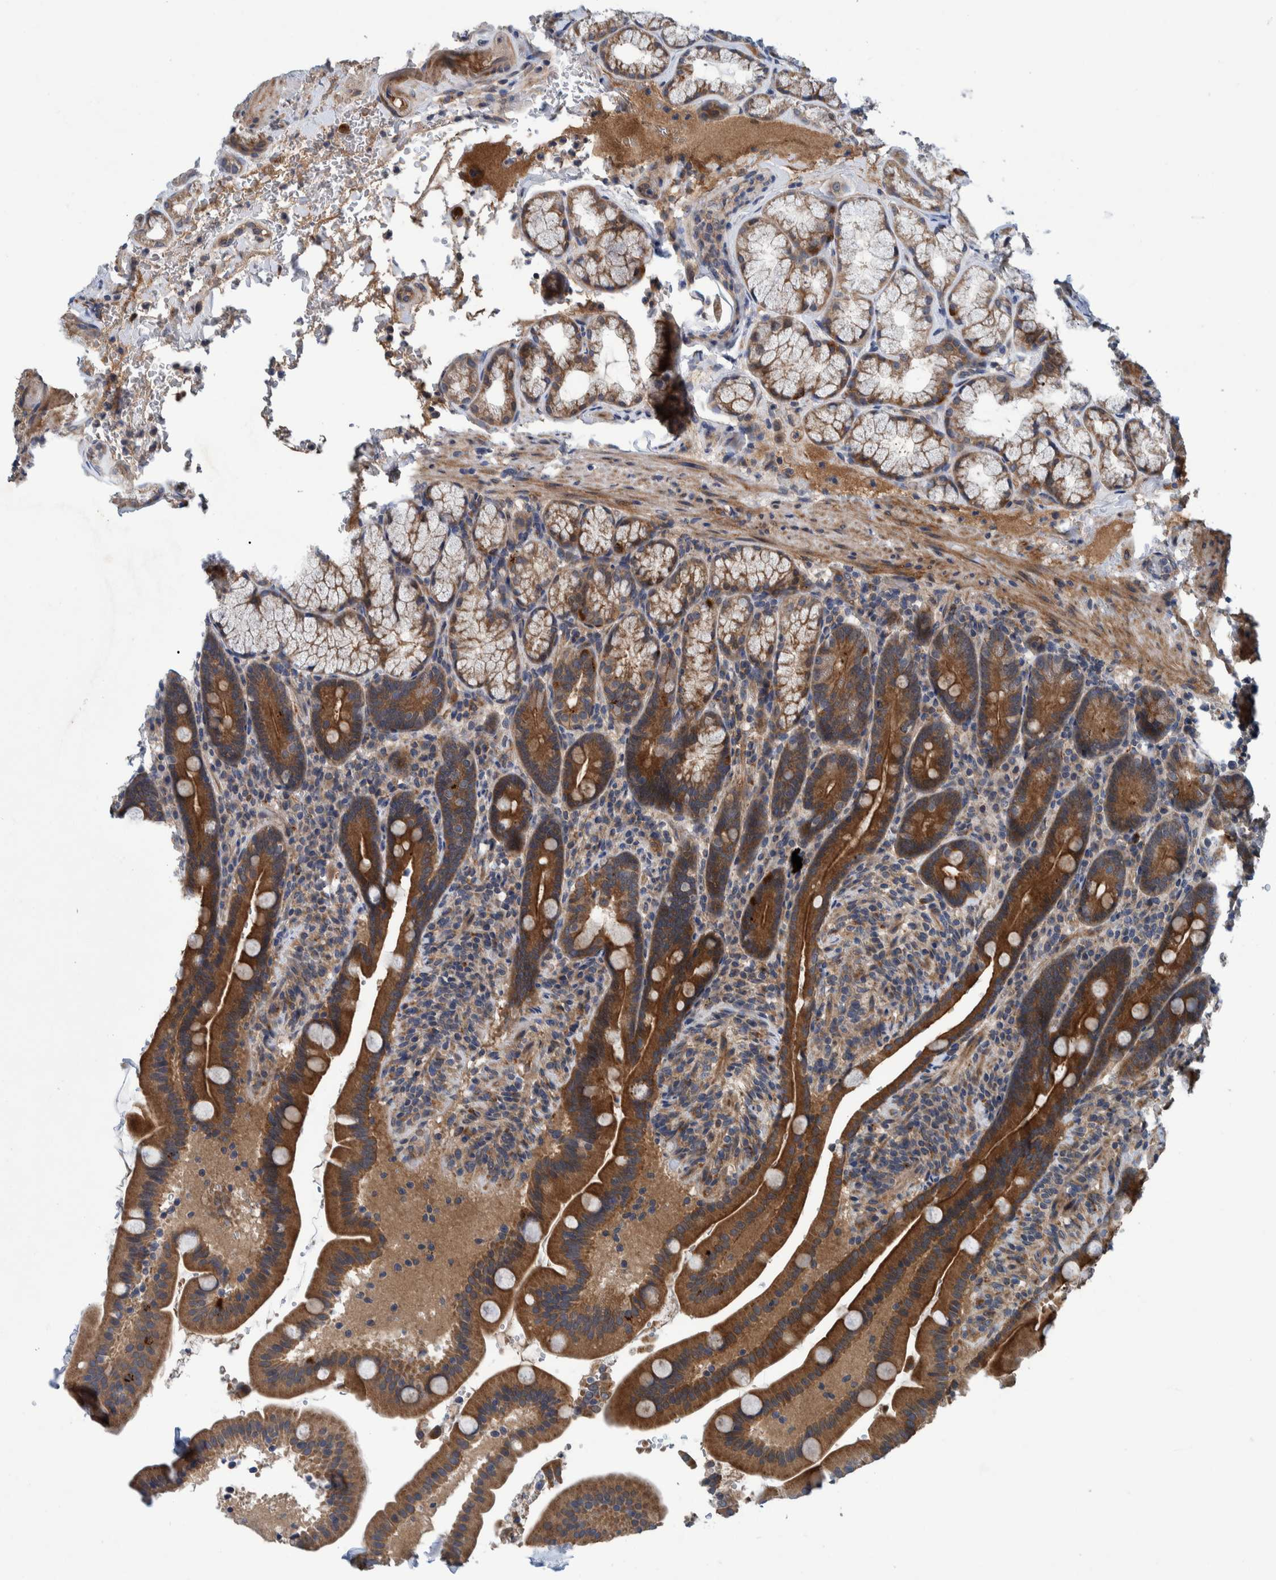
{"staining": {"intensity": "strong", "quantity": ">75%", "location": "cytoplasmic/membranous"}, "tissue": "duodenum", "cell_type": "Glandular cells", "image_type": "normal", "snomed": [{"axis": "morphology", "description": "Normal tissue, NOS"}, {"axis": "topography", "description": "Duodenum"}], "caption": "Protein expression analysis of normal duodenum reveals strong cytoplasmic/membranous expression in about >75% of glandular cells. (DAB (3,3'-diaminobenzidine) IHC, brown staining for protein, blue staining for nuclei).", "gene": "ITIH3", "patient": {"sex": "male", "age": 54}}